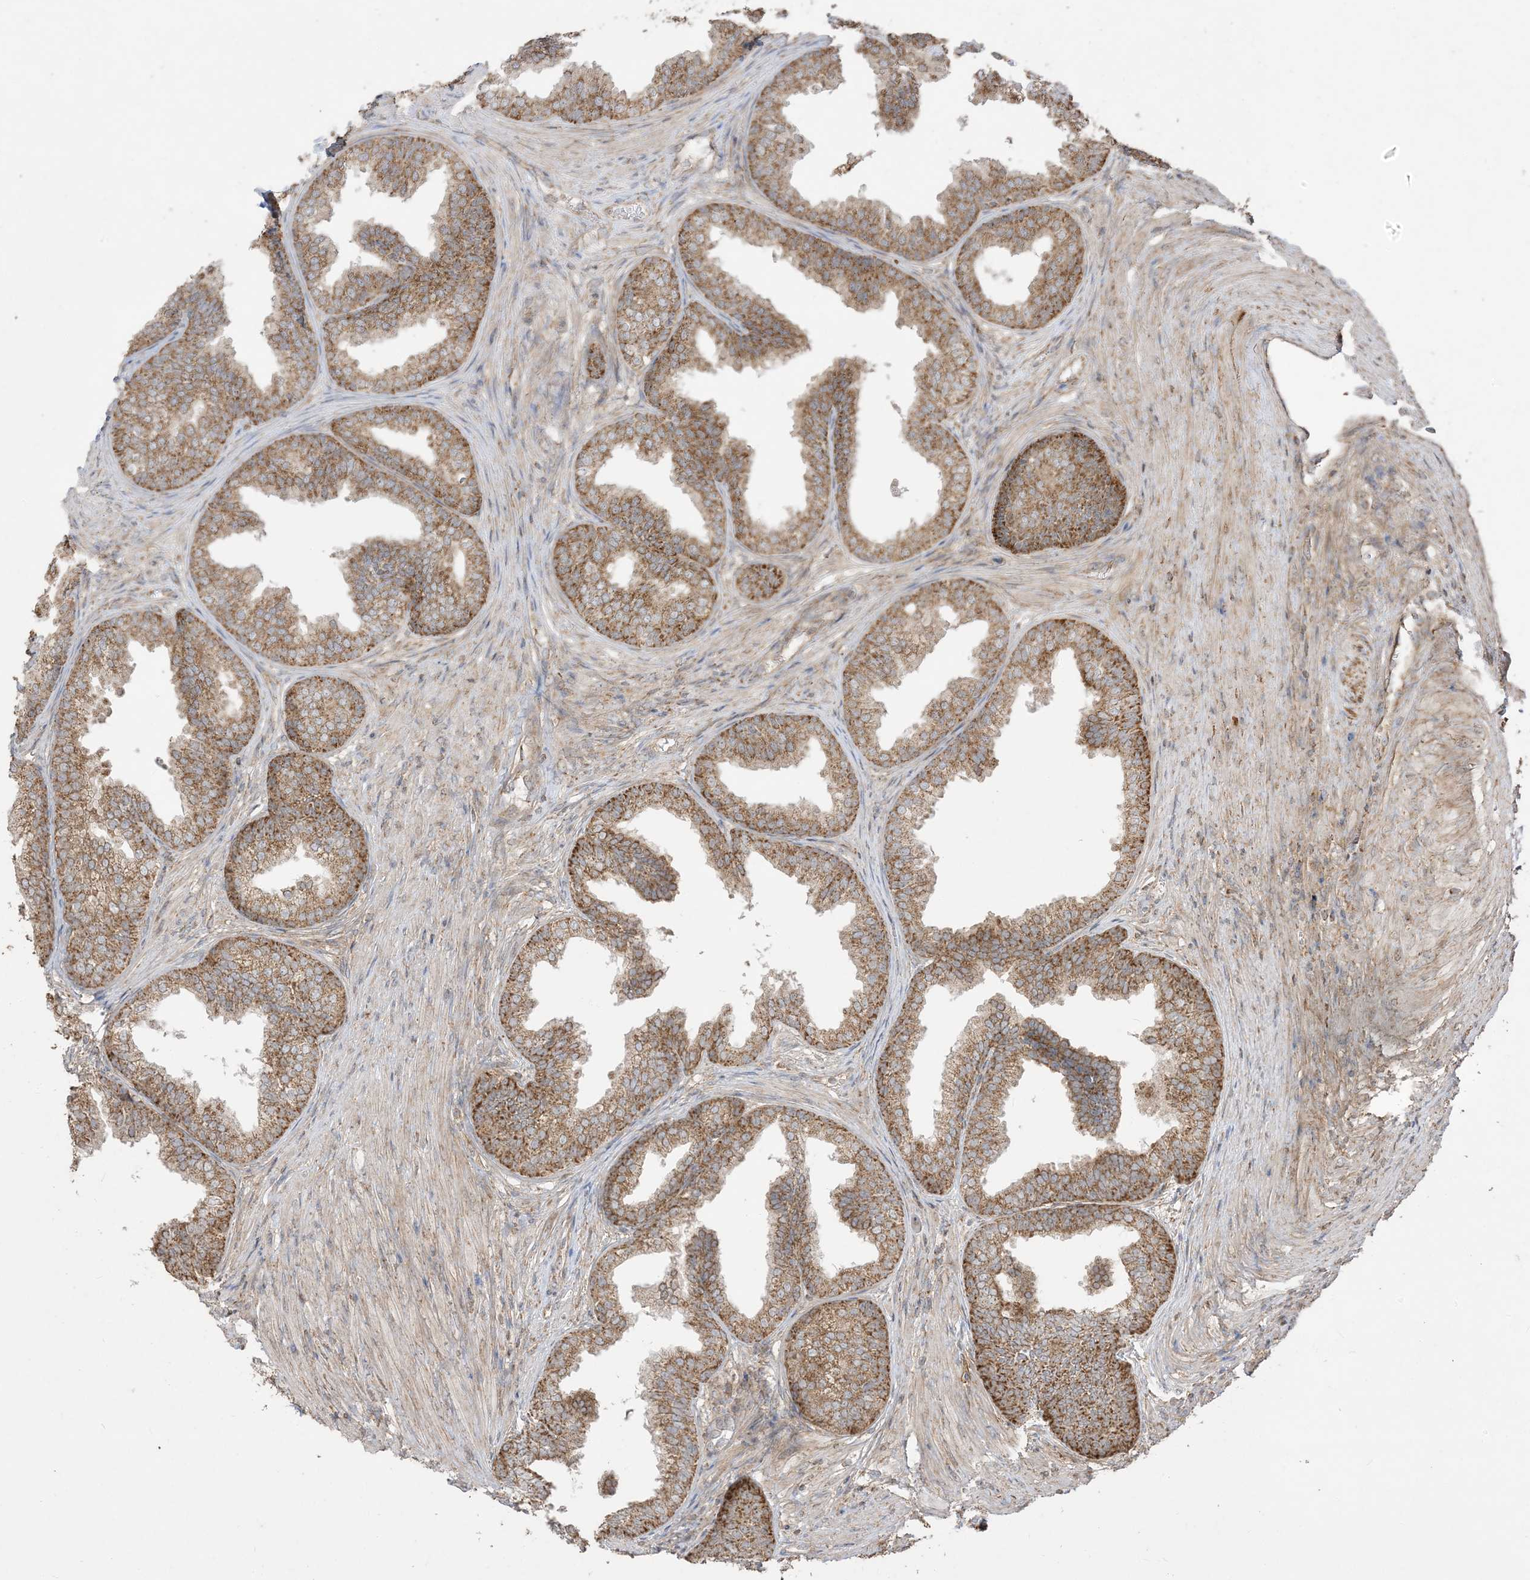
{"staining": {"intensity": "strong", "quantity": ">75%", "location": "cytoplasmic/membranous"}, "tissue": "prostate", "cell_type": "Glandular cells", "image_type": "normal", "snomed": [{"axis": "morphology", "description": "Normal tissue, NOS"}, {"axis": "topography", "description": "Prostate"}], "caption": "Prostate stained with DAB (3,3'-diaminobenzidine) immunohistochemistry (IHC) exhibits high levels of strong cytoplasmic/membranous positivity in about >75% of glandular cells. The protein is stained brown, and the nuclei are stained in blue (DAB (3,3'-diaminobenzidine) IHC with brightfield microscopy, high magnification).", "gene": "SIRT3", "patient": {"sex": "male", "age": 76}}